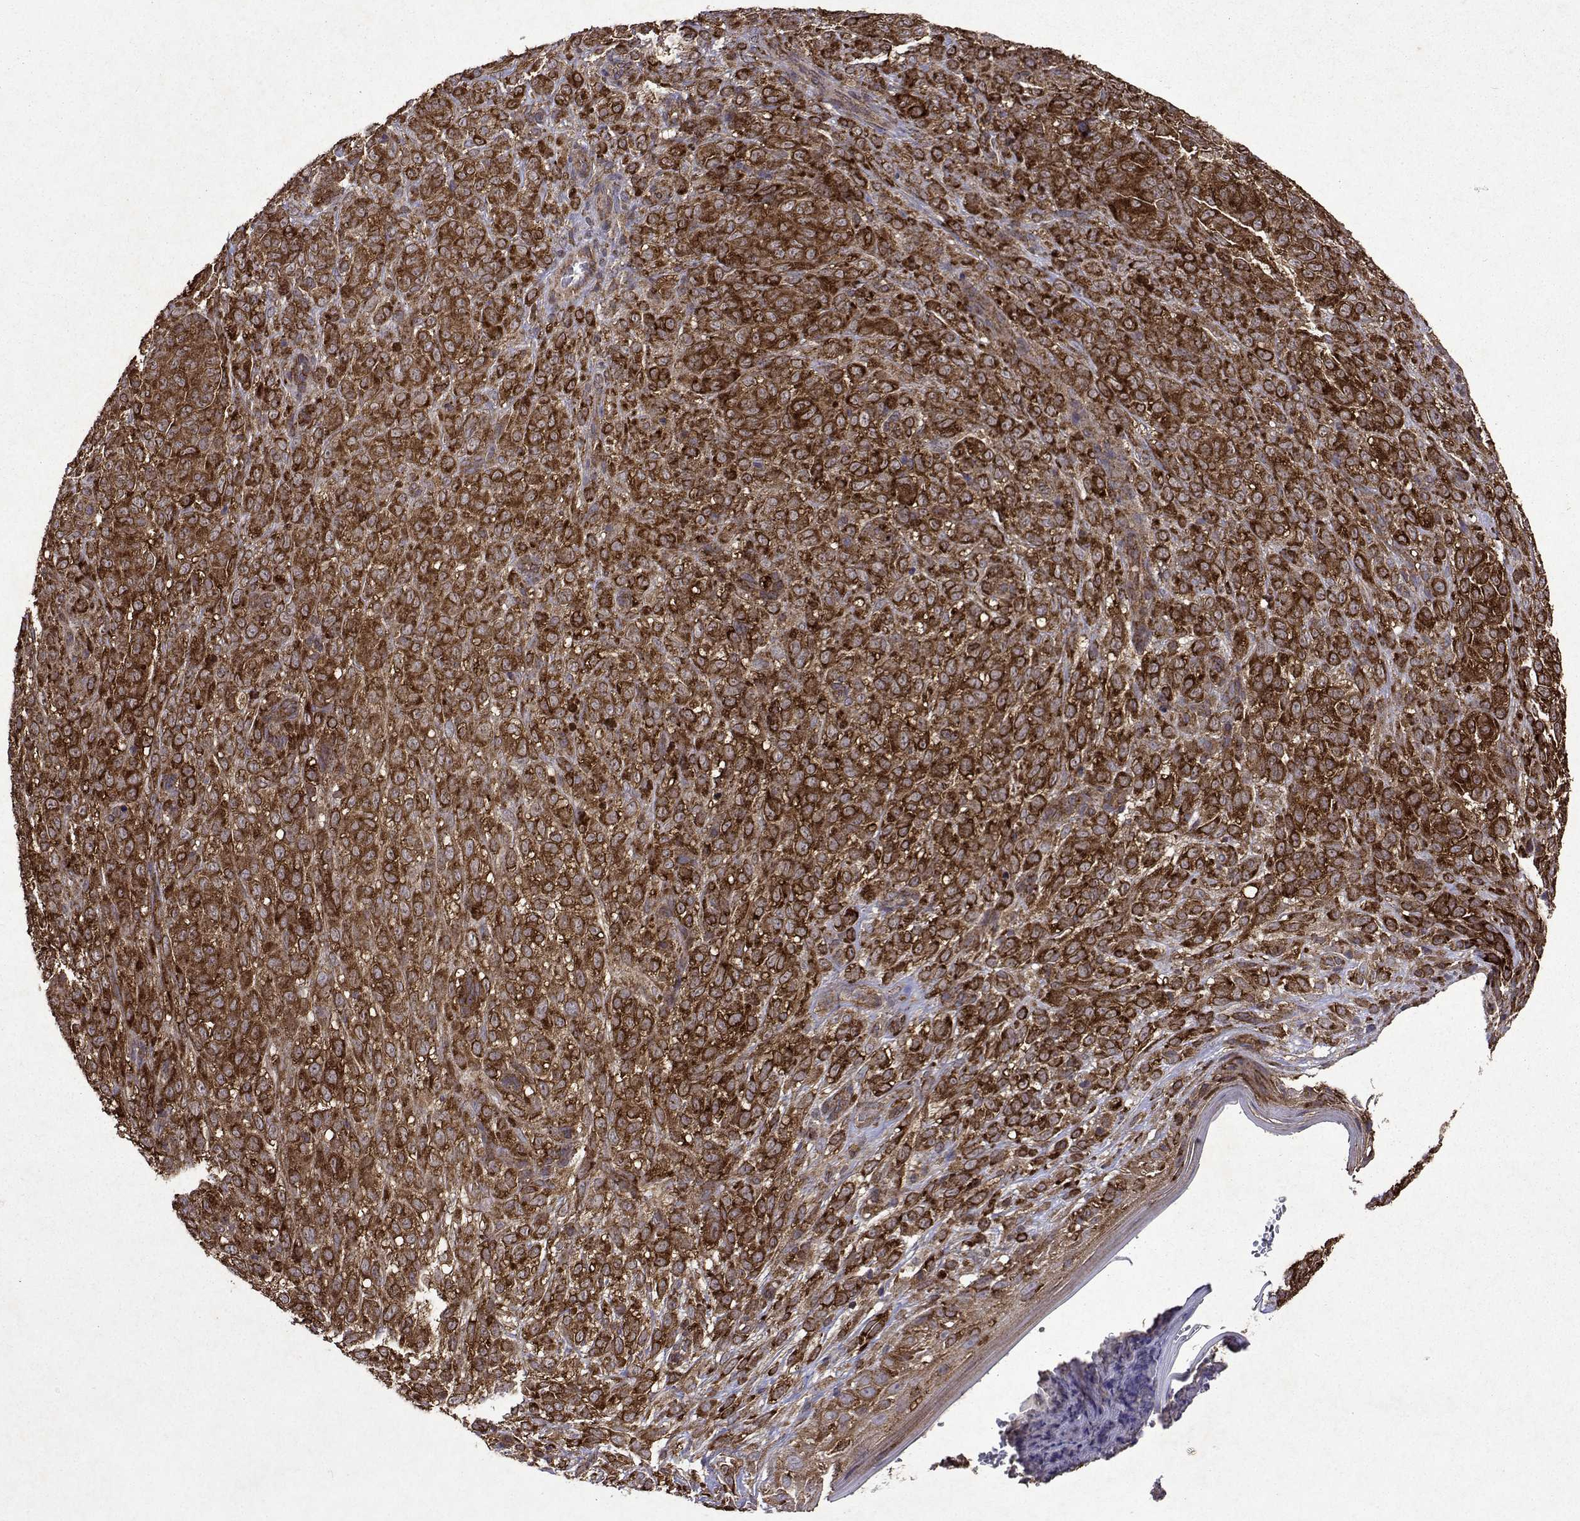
{"staining": {"intensity": "strong", "quantity": ">75%", "location": "cytoplasmic/membranous"}, "tissue": "melanoma", "cell_type": "Tumor cells", "image_type": "cancer", "snomed": [{"axis": "morphology", "description": "Malignant melanoma, NOS"}, {"axis": "topography", "description": "Skin"}], "caption": "A brown stain labels strong cytoplasmic/membranous positivity of a protein in melanoma tumor cells.", "gene": "TARBP2", "patient": {"sex": "female", "age": 86}}